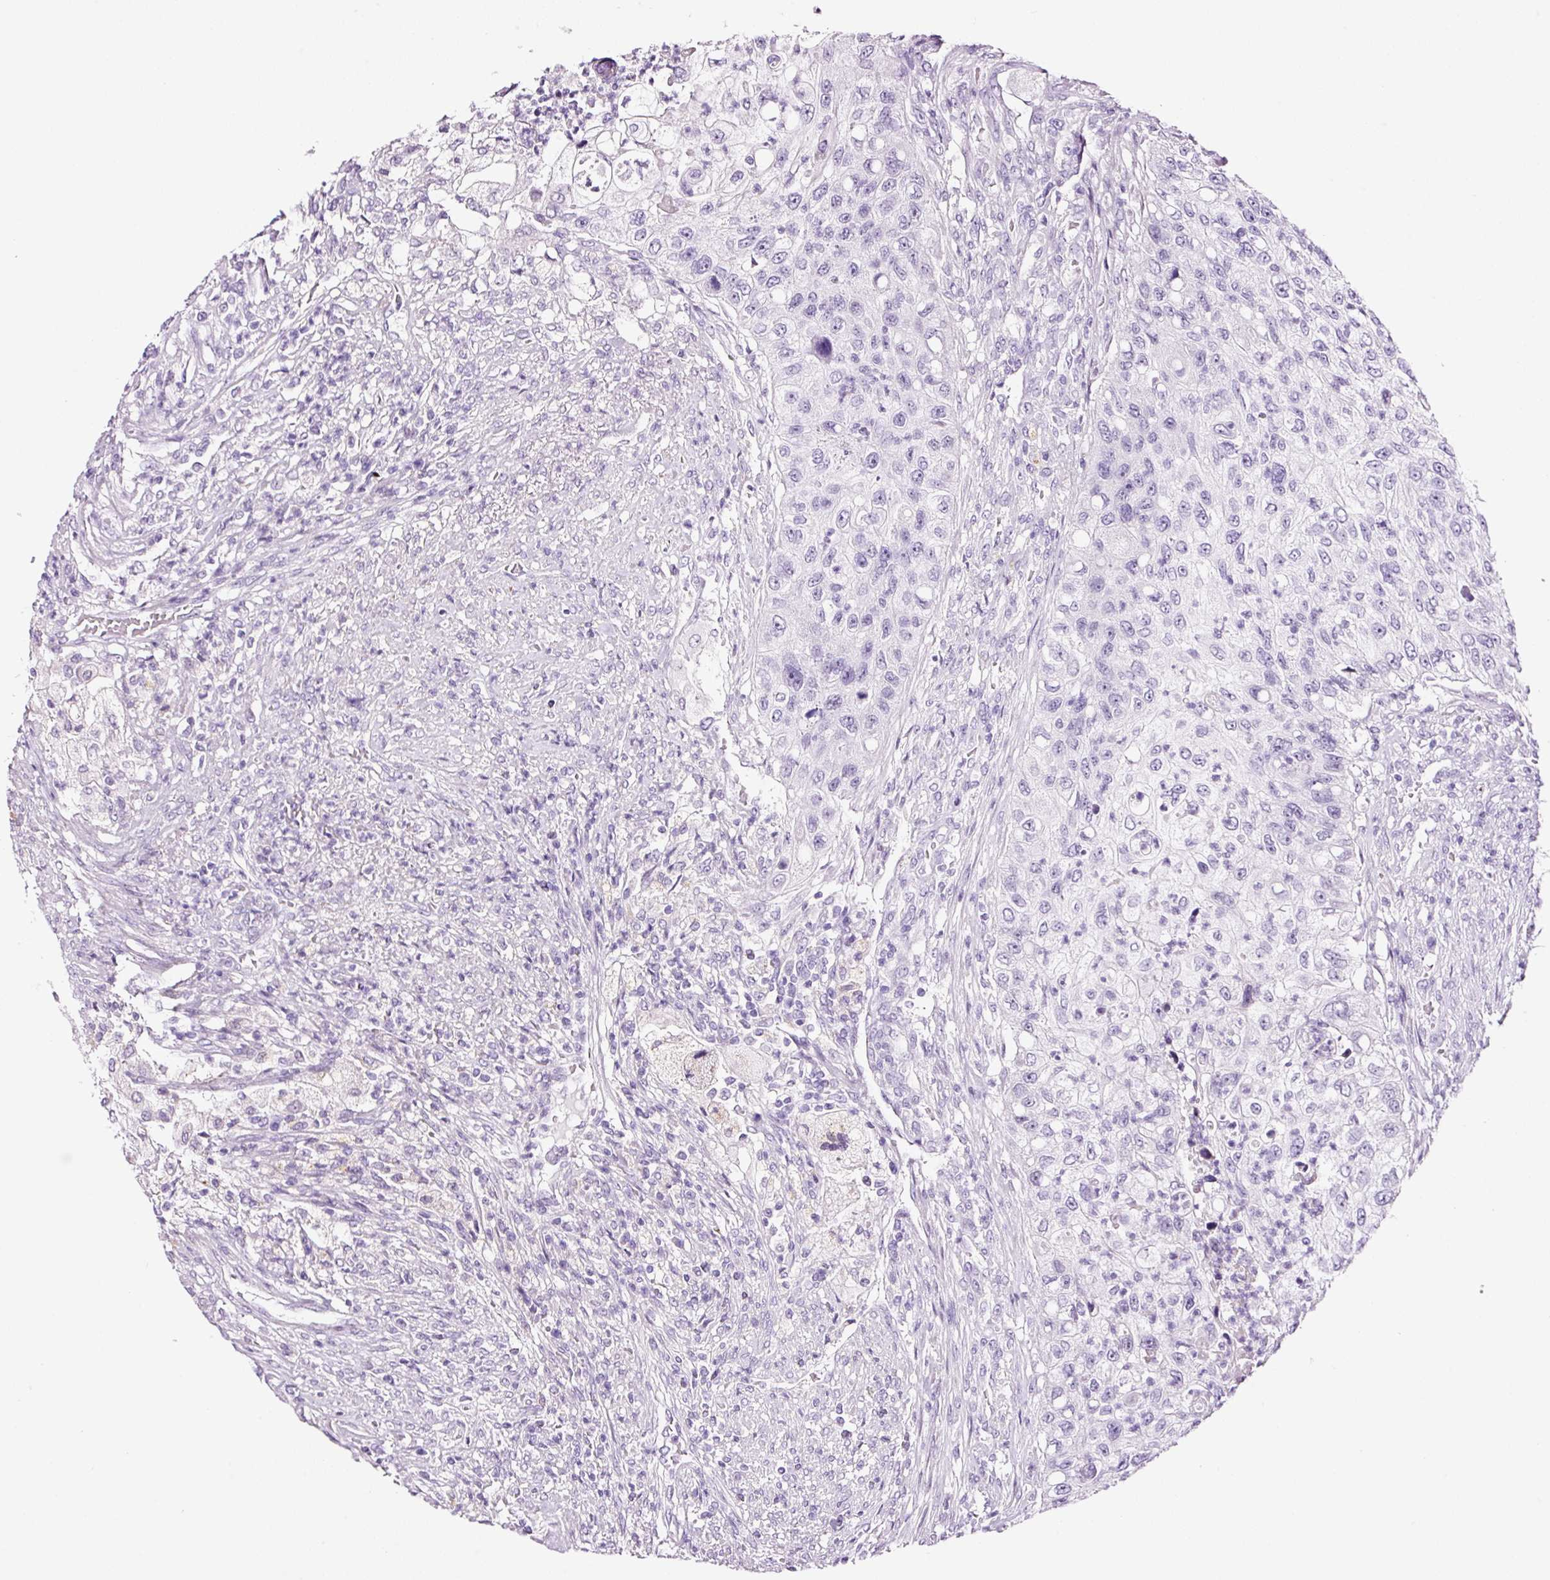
{"staining": {"intensity": "negative", "quantity": "none", "location": "none"}, "tissue": "urothelial cancer", "cell_type": "Tumor cells", "image_type": "cancer", "snomed": [{"axis": "morphology", "description": "Urothelial carcinoma, High grade"}, {"axis": "topography", "description": "Urinary bladder"}], "caption": "A micrograph of human urothelial cancer is negative for staining in tumor cells.", "gene": "RTF2", "patient": {"sex": "female", "age": 60}}